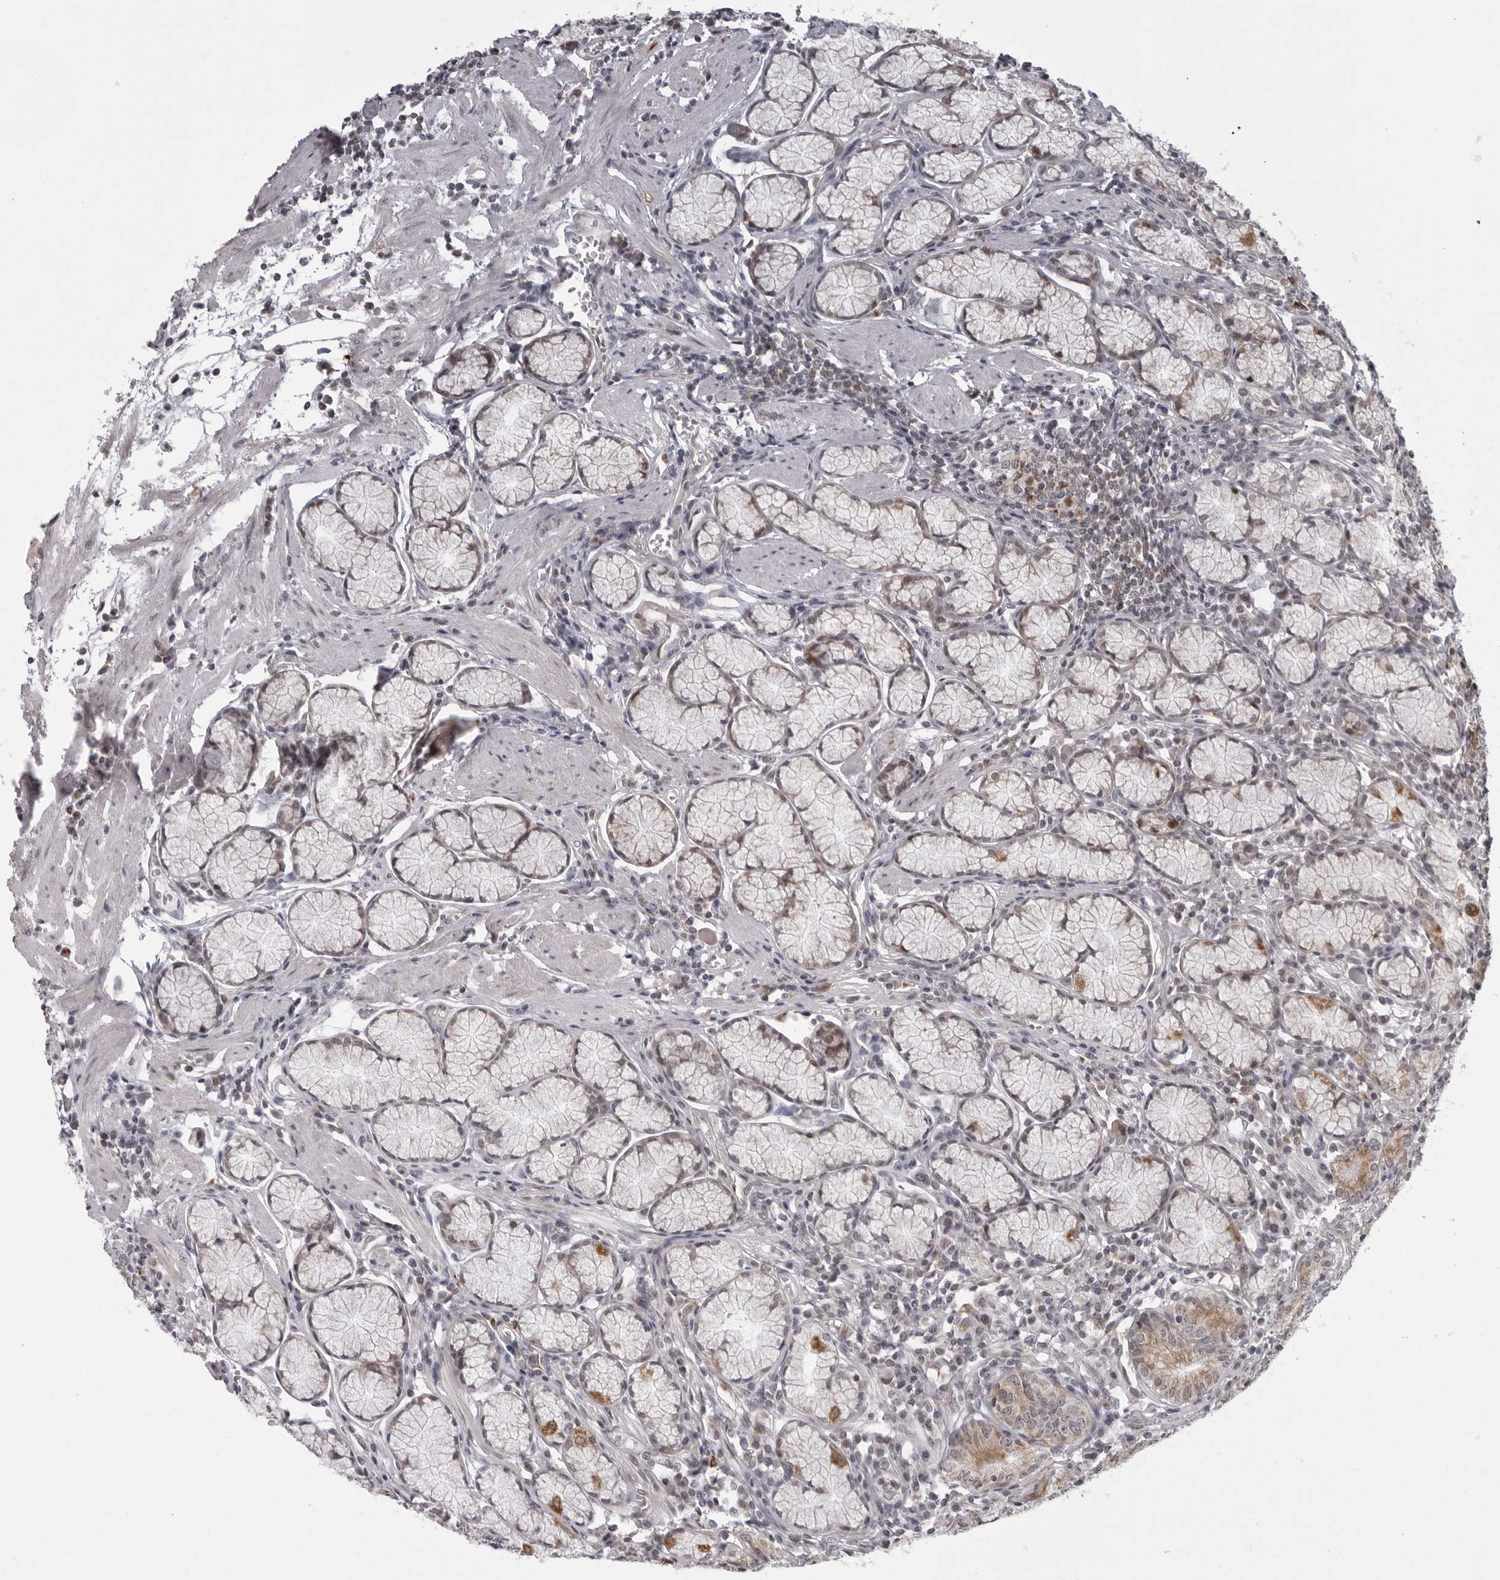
{"staining": {"intensity": "weak", "quantity": "25%-75%", "location": "cytoplasmic/membranous,nuclear"}, "tissue": "stomach", "cell_type": "Glandular cells", "image_type": "normal", "snomed": [{"axis": "morphology", "description": "Normal tissue, NOS"}, {"axis": "topography", "description": "Stomach"}], "caption": "Stomach stained with immunohistochemistry (IHC) reveals weak cytoplasmic/membranous,nuclear staining in approximately 25%-75% of glandular cells.", "gene": "RTCA", "patient": {"sex": "male", "age": 55}}